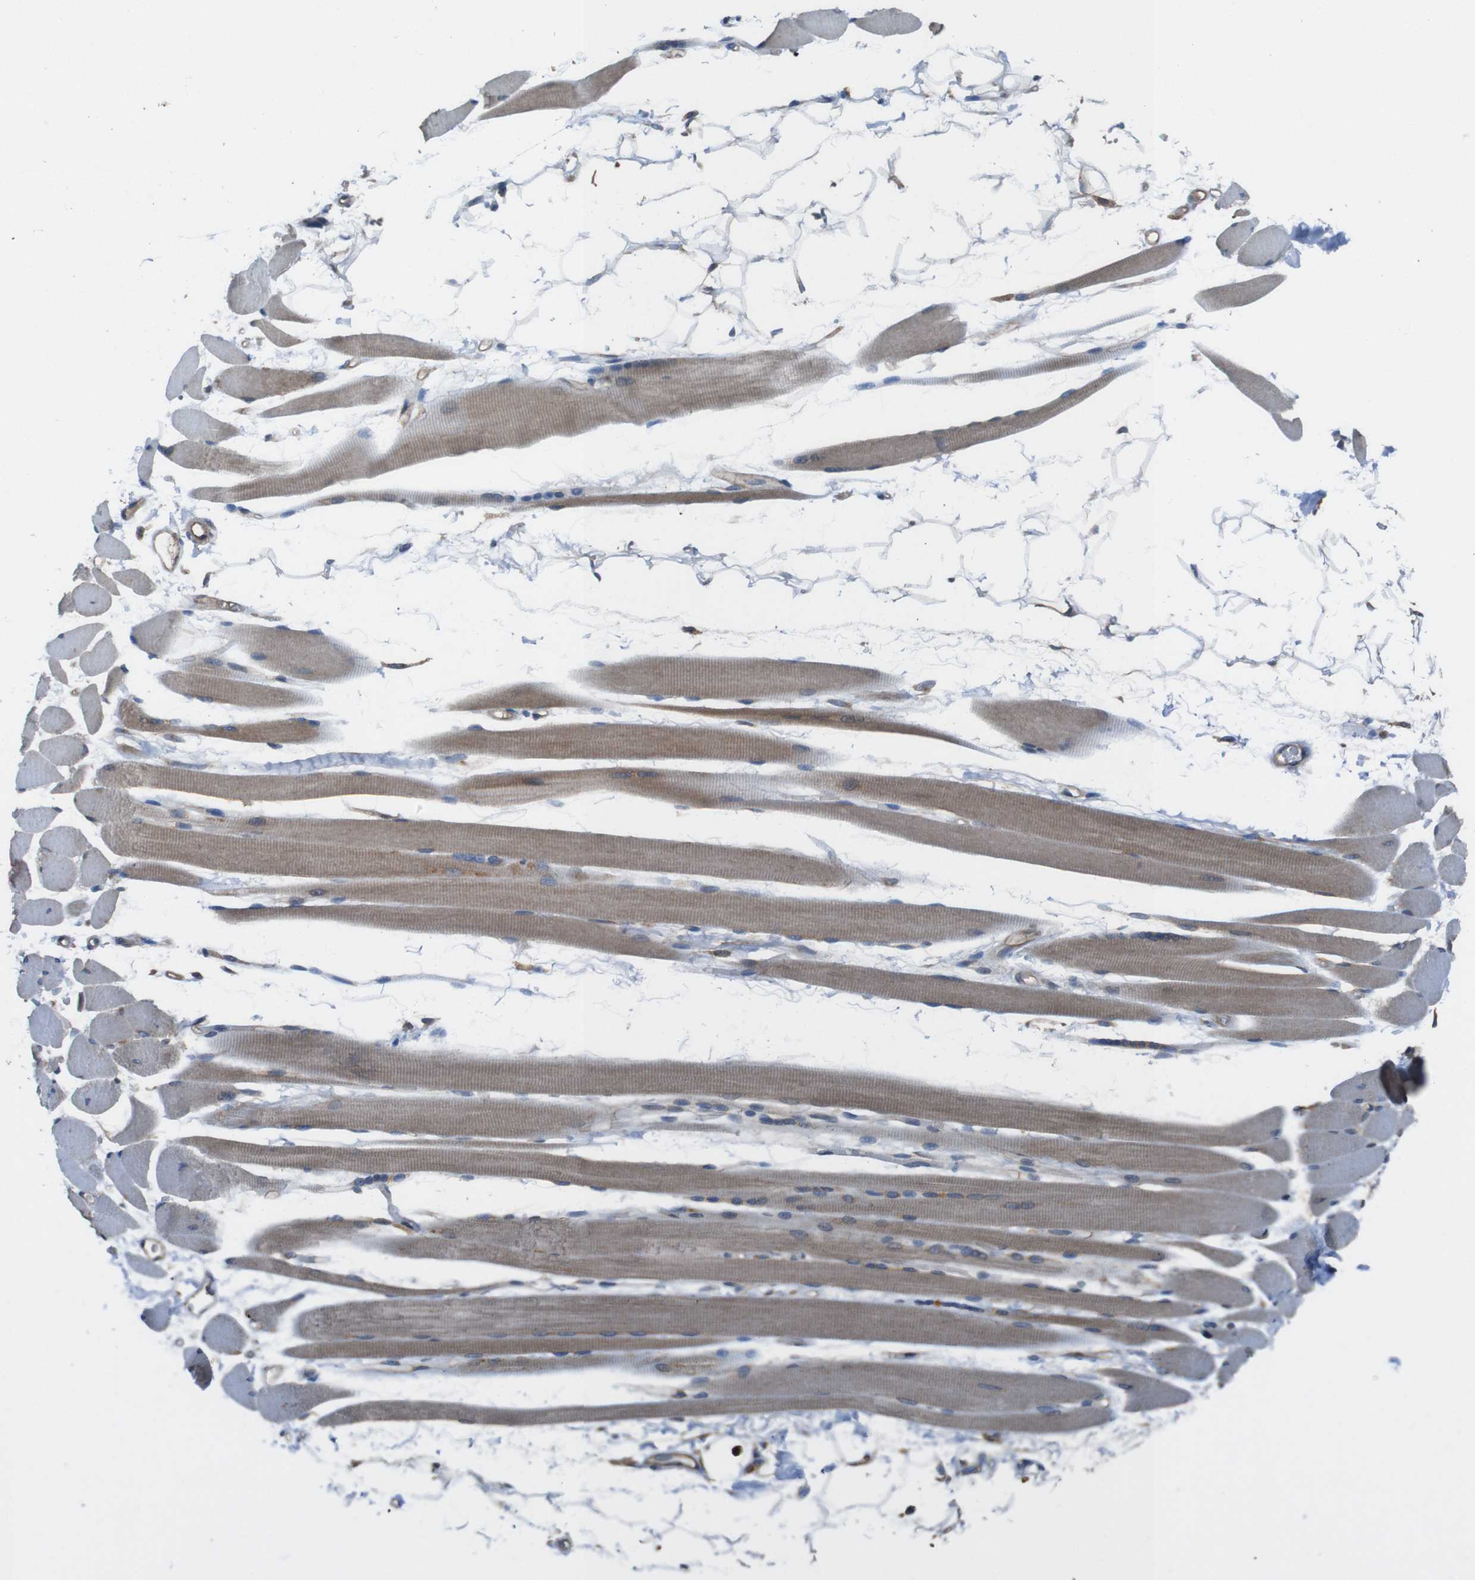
{"staining": {"intensity": "moderate", "quantity": "25%-75%", "location": "cytoplasmic/membranous"}, "tissue": "skeletal muscle", "cell_type": "Myocytes", "image_type": "normal", "snomed": [{"axis": "morphology", "description": "Normal tissue, NOS"}, {"axis": "topography", "description": "Skeletal muscle"}, {"axis": "topography", "description": "Oral tissue"}, {"axis": "topography", "description": "Peripheral nerve tissue"}], "caption": "Immunohistochemical staining of benign skeletal muscle exhibits 25%-75% levels of moderate cytoplasmic/membranous protein expression in approximately 25%-75% of myocytes. Using DAB (3,3'-diaminobenzidine) (brown) and hematoxylin (blue) stains, captured at high magnification using brightfield microscopy.", "gene": "DCTN1", "patient": {"sex": "female", "age": 84}}